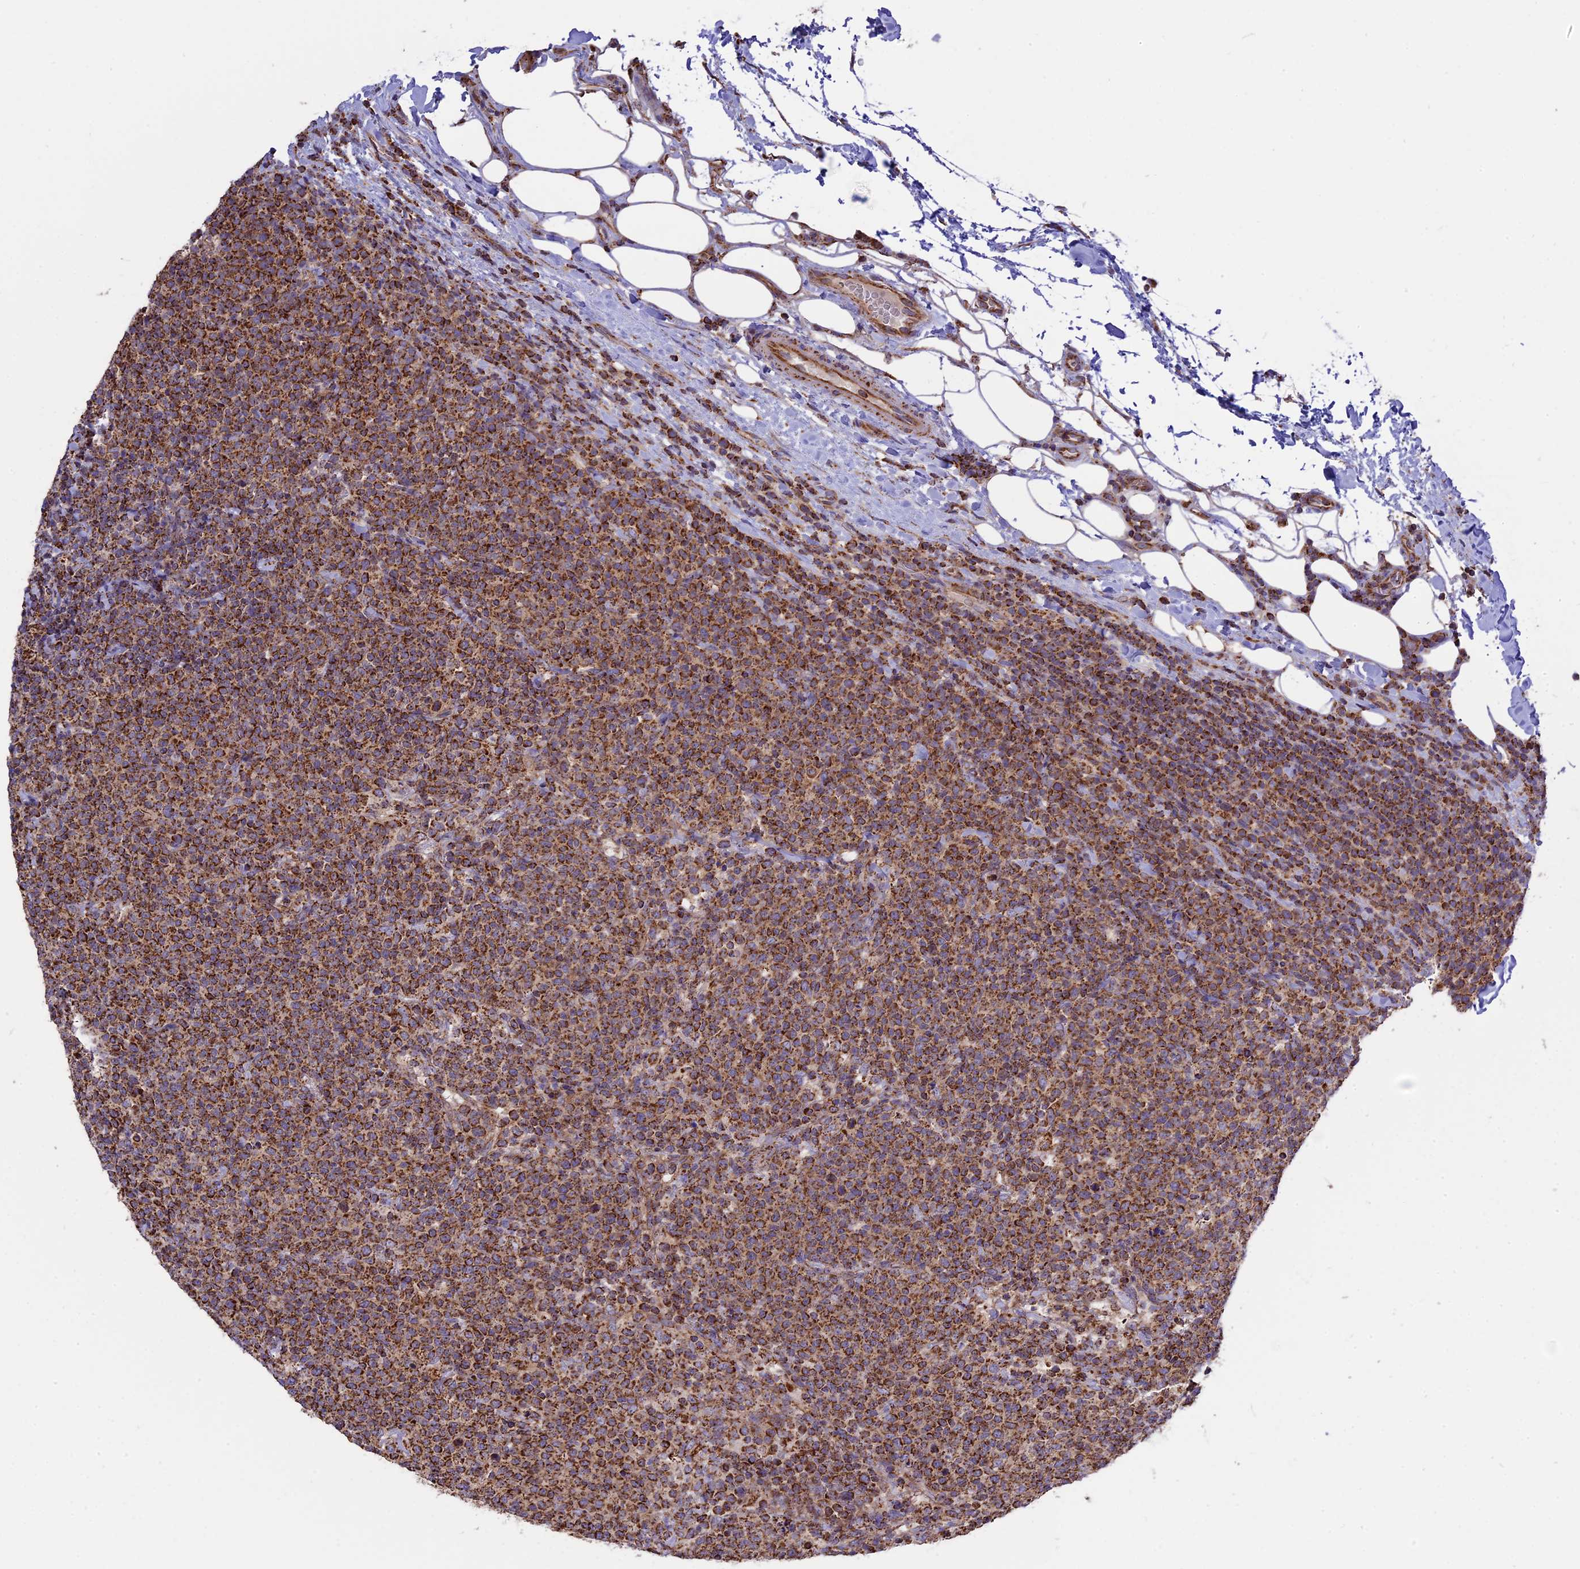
{"staining": {"intensity": "strong", "quantity": ">75%", "location": "cytoplasmic/membranous"}, "tissue": "lymphoma", "cell_type": "Tumor cells", "image_type": "cancer", "snomed": [{"axis": "morphology", "description": "Malignant lymphoma, non-Hodgkin's type, High grade"}, {"axis": "topography", "description": "Lymph node"}], "caption": "Immunohistochemistry (IHC) image of lymphoma stained for a protein (brown), which demonstrates high levels of strong cytoplasmic/membranous positivity in about >75% of tumor cells.", "gene": "TTC4", "patient": {"sex": "male", "age": 61}}